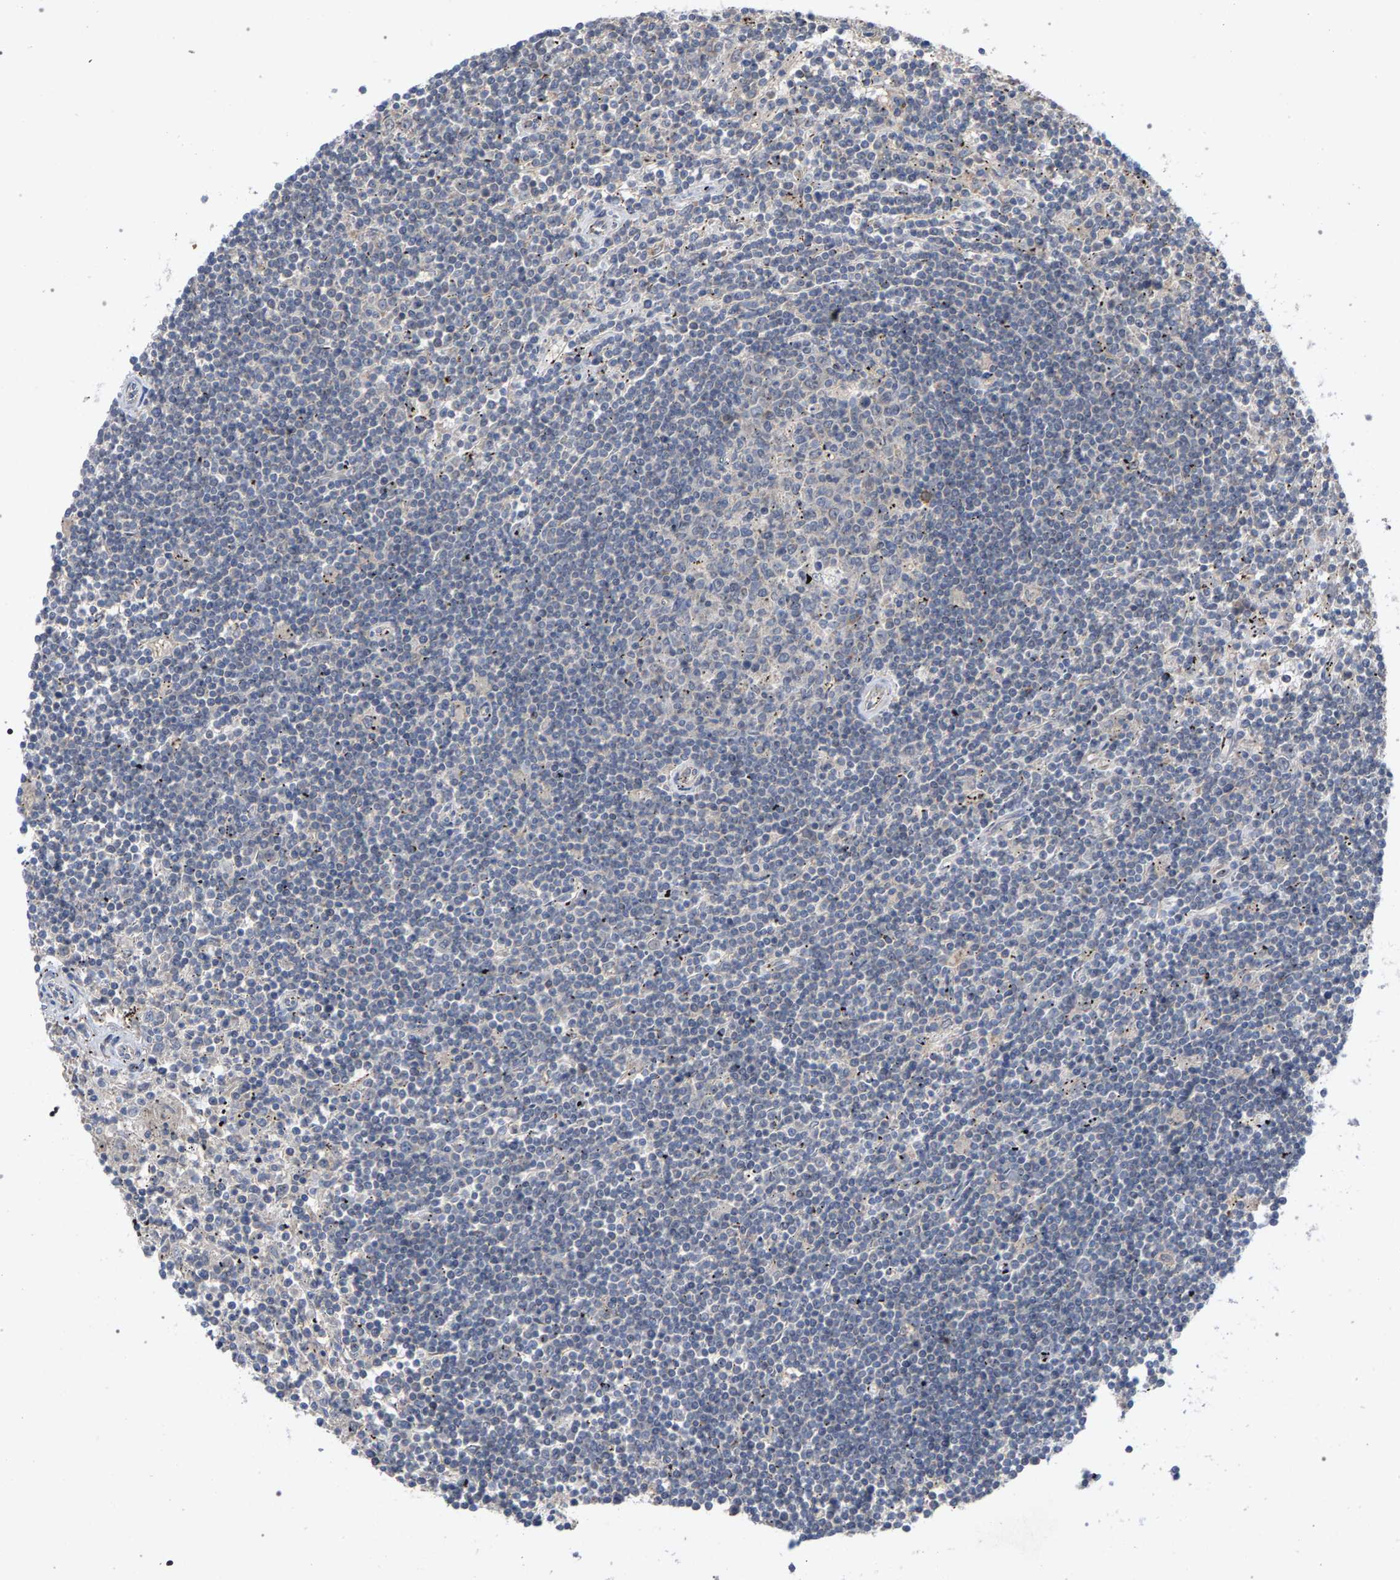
{"staining": {"intensity": "negative", "quantity": "none", "location": "none"}, "tissue": "lymphoma", "cell_type": "Tumor cells", "image_type": "cancer", "snomed": [{"axis": "morphology", "description": "Malignant lymphoma, non-Hodgkin's type, Low grade"}, {"axis": "topography", "description": "Spleen"}], "caption": "This histopathology image is of low-grade malignant lymphoma, non-Hodgkin's type stained with immunohistochemistry to label a protein in brown with the nuclei are counter-stained blue. There is no expression in tumor cells.", "gene": "SLC4A4", "patient": {"sex": "male", "age": 76}}